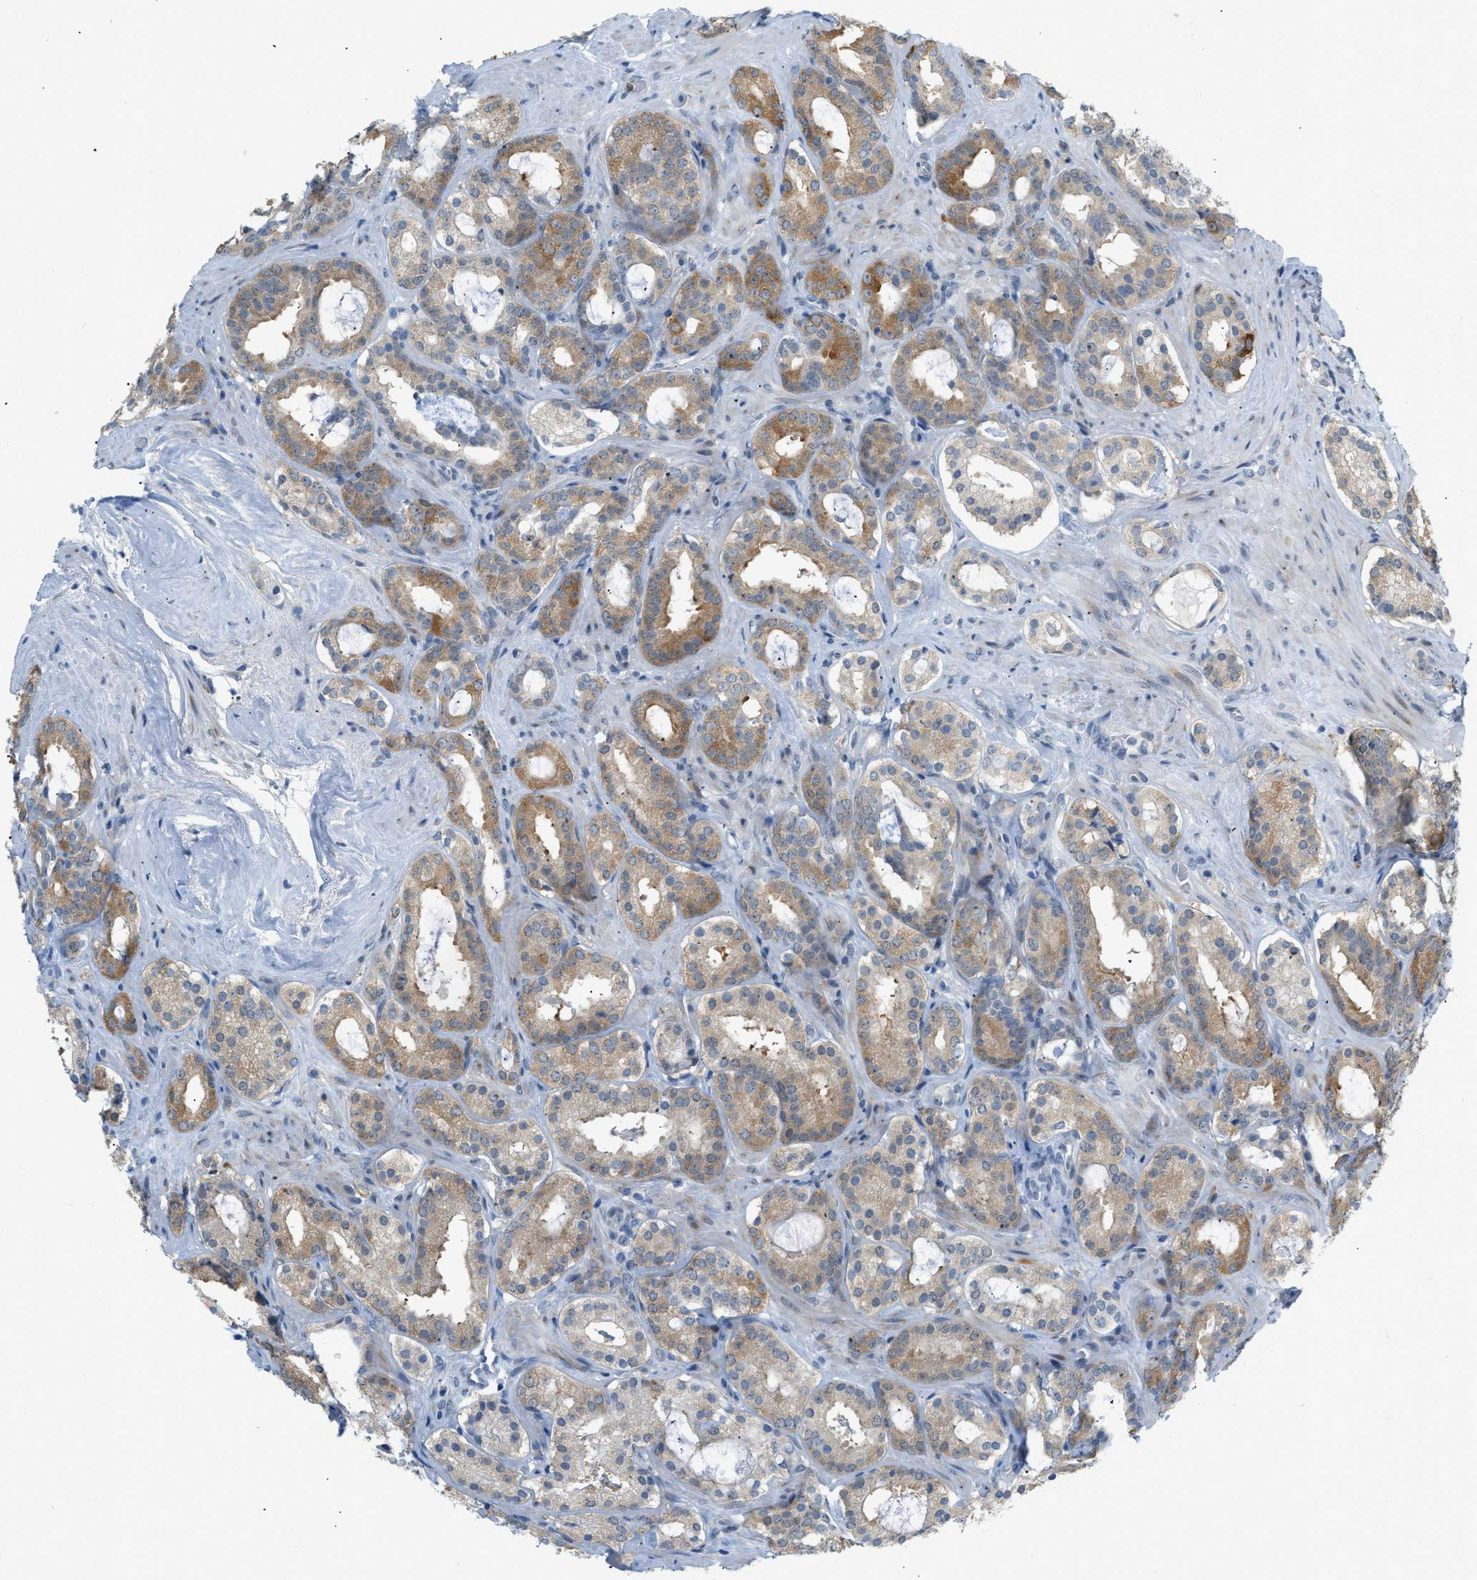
{"staining": {"intensity": "moderate", "quantity": ">75%", "location": "cytoplasmic/membranous"}, "tissue": "prostate cancer", "cell_type": "Tumor cells", "image_type": "cancer", "snomed": [{"axis": "morphology", "description": "Adenocarcinoma, Low grade"}, {"axis": "topography", "description": "Prostate"}], "caption": "Immunohistochemical staining of prostate cancer demonstrates medium levels of moderate cytoplasmic/membranous positivity in approximately >75% of tumor cells.", "gene": "ZNF408", "patient": {"sex": "male", "age": 69}}